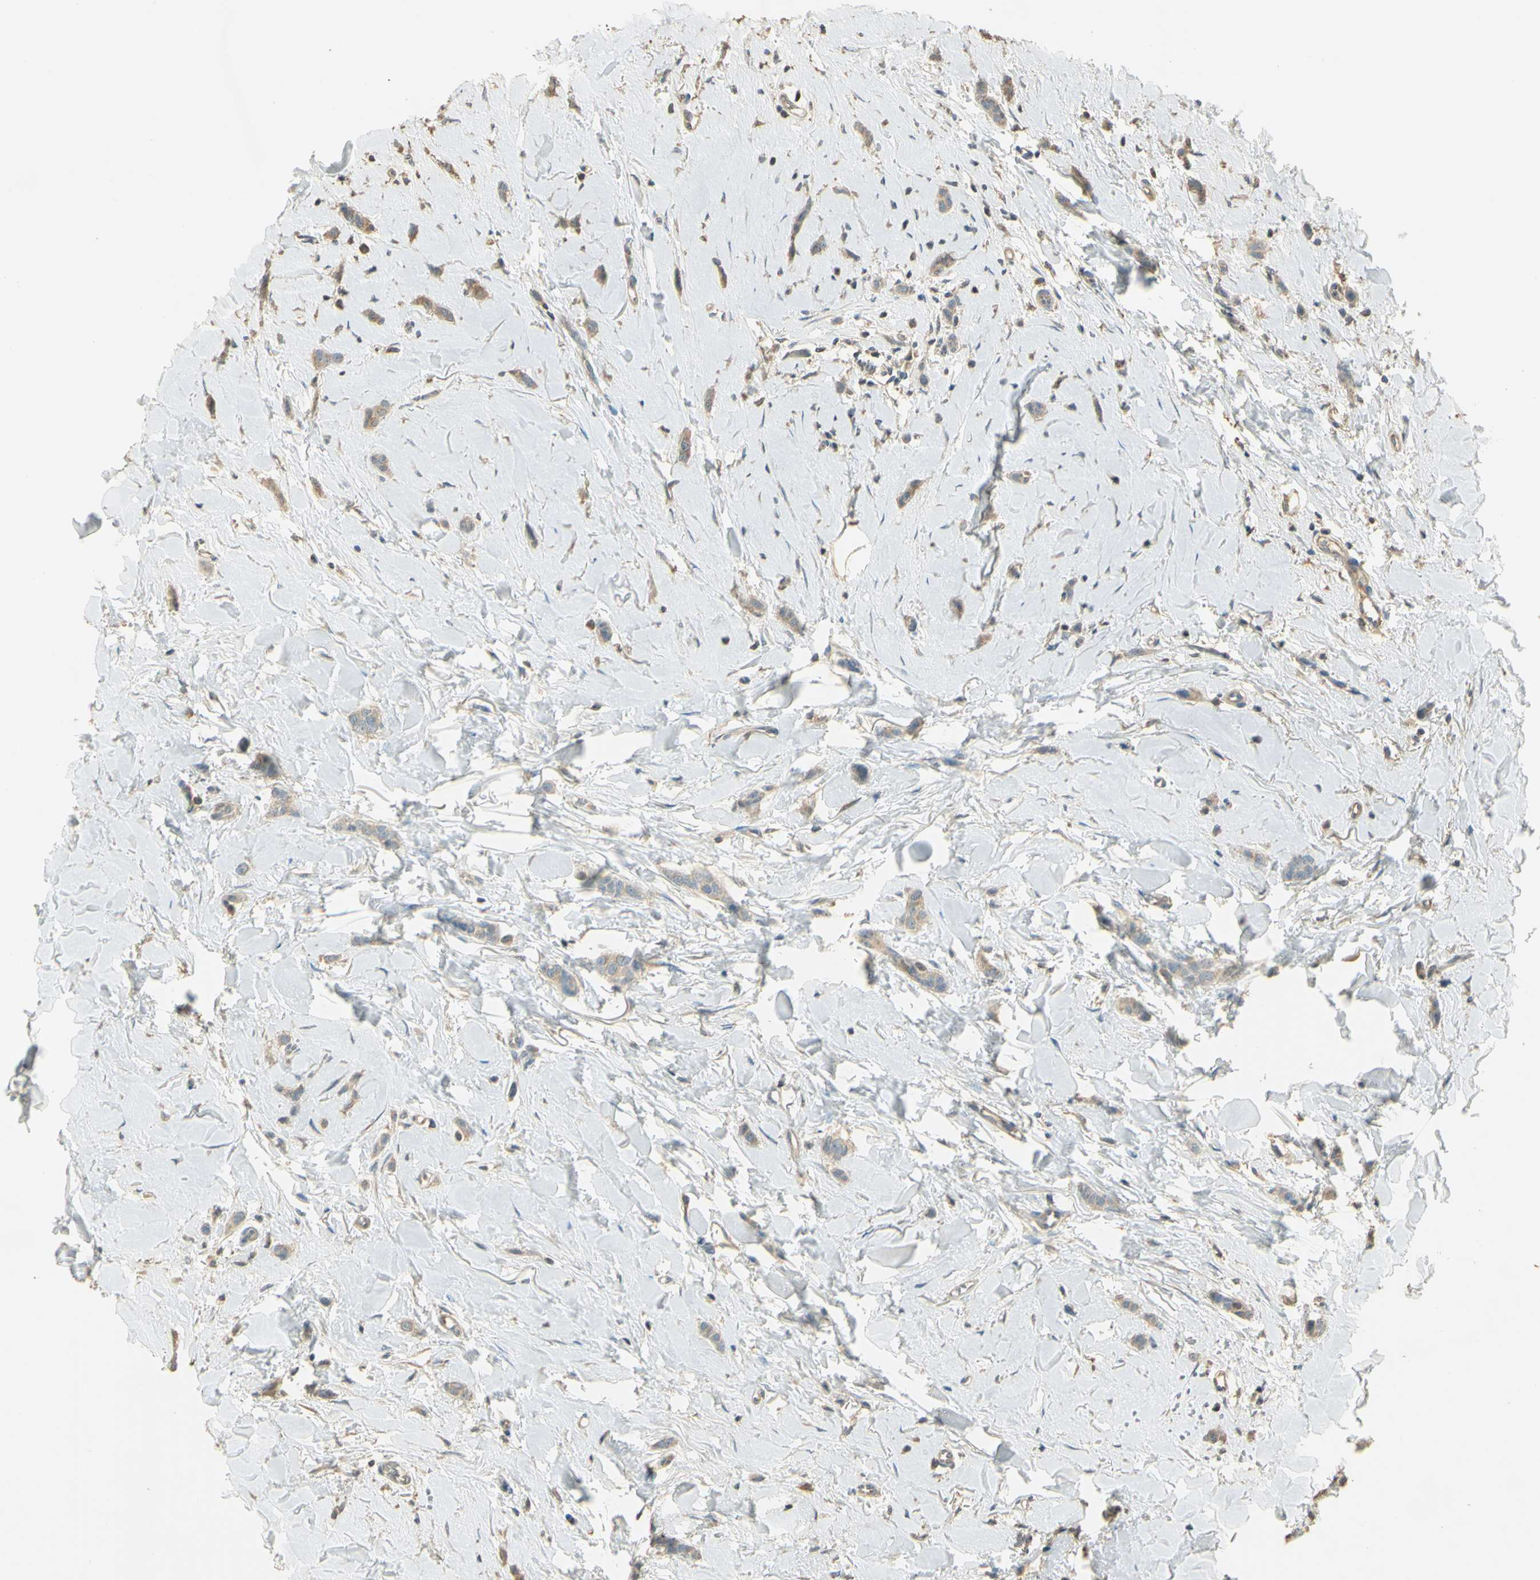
{"staining": {"intensity": "weak", "quantity": "25%-75%", "location": "cytoplasmic/membranous"}, "tissue": "breast cancer", "cell_type": "Tumor cells", "image_type": "cancer", "snomed": [{"axis": "morphology", "description": "Lobular carcinoma"}, {"axis": "topography", "description": "Skin"}, {"axis": "topography", "description": "Breast"}], "caption": "Brown immunohistochemical staining in lobular carcinoma (breast) shows weak cytoplasmic/membranous positivity in about 25%-75% of tumor cells.", "gene": "UXS1", "patient": {"sex": "female", "age": 46}}